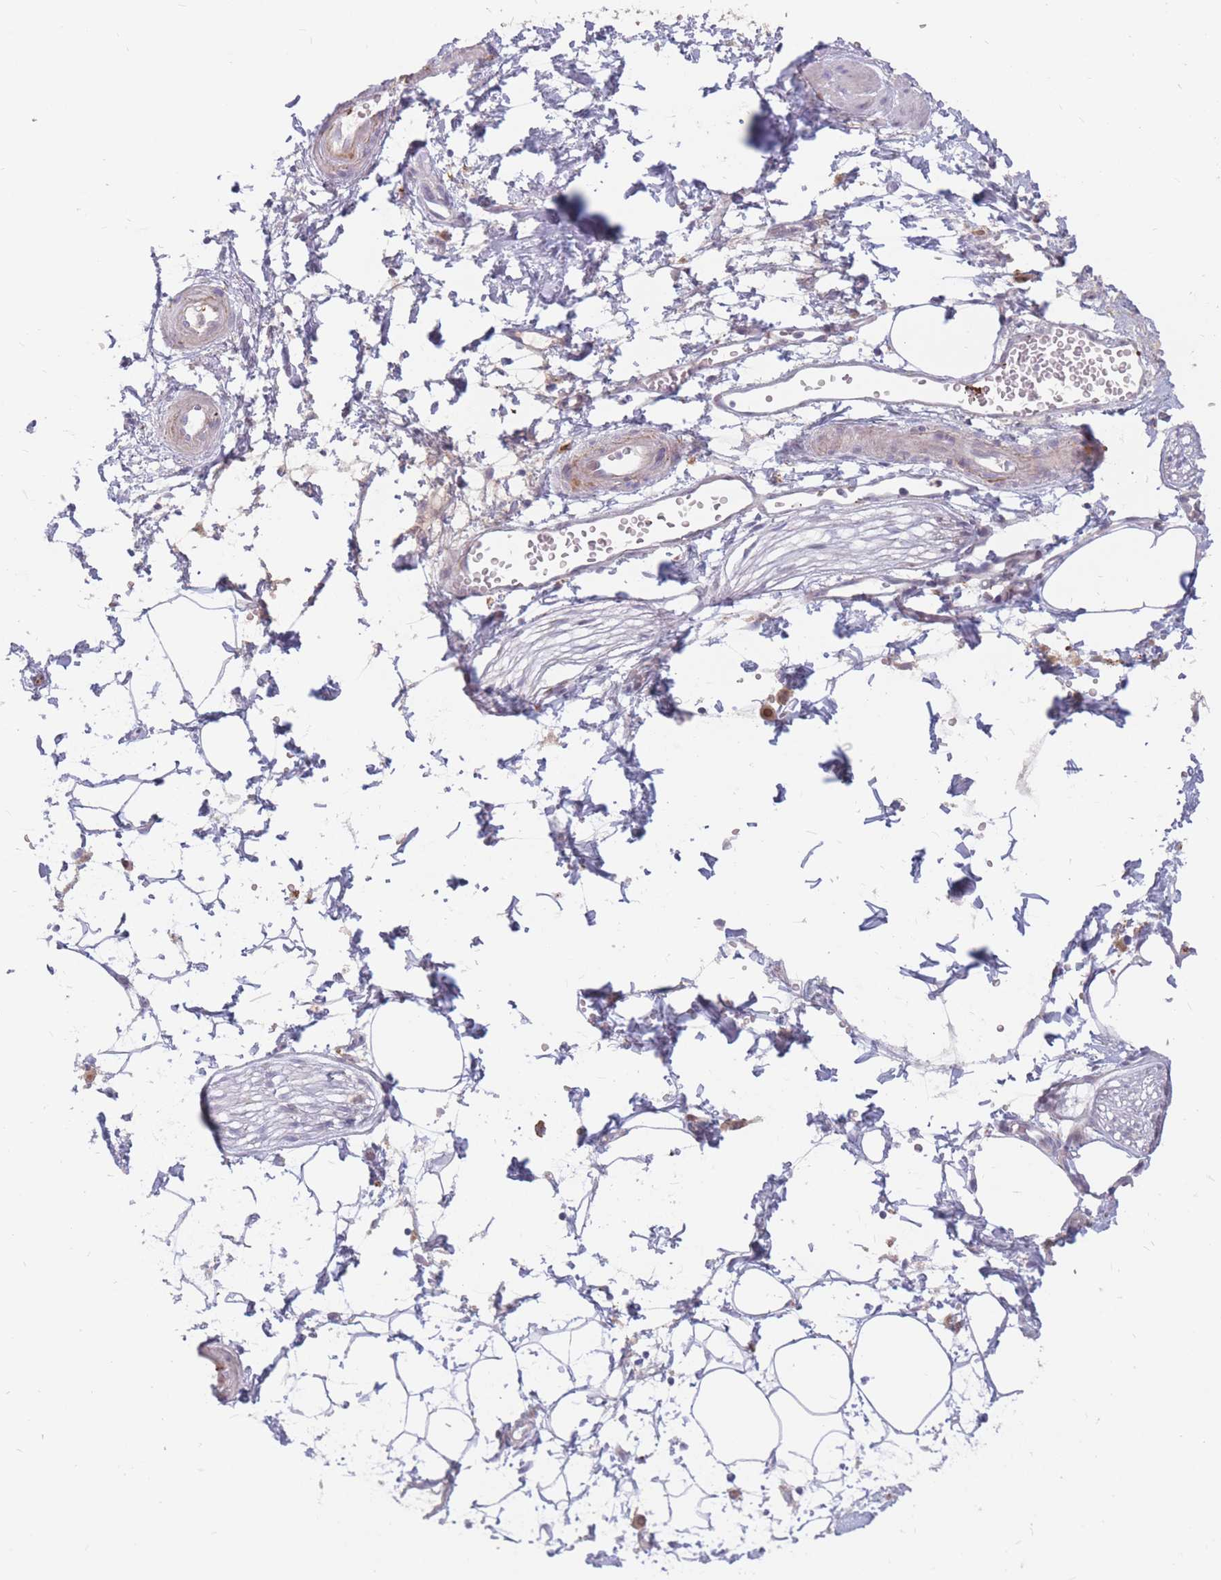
{"staining": {"intensity": "negative", "quantity": "none", "location": "none"}, "tissue": "adipose tissue", "cell_type": "Adipocytes", "image_type": "normal", "snomed": [{"axis": "morphology", "description": "Normal tissue, NOS"}, {"axis": "topography", "description": "Prostate"}, {"axis": "topography", "description": "Peripheral nerve tissue"}], "caption": "Immunohistochemistry micrograph of unremarkable adipose tissue stained for a protein (brown), which shows no expression in adipocytes. The staining is performed using DAB (3,3'-diaminobenzidine) brown chromogen with nuclei counter-stained in using hematoxylin.", "gene": "PTGDR", "patient": {"sex": "male", "age": 55}}